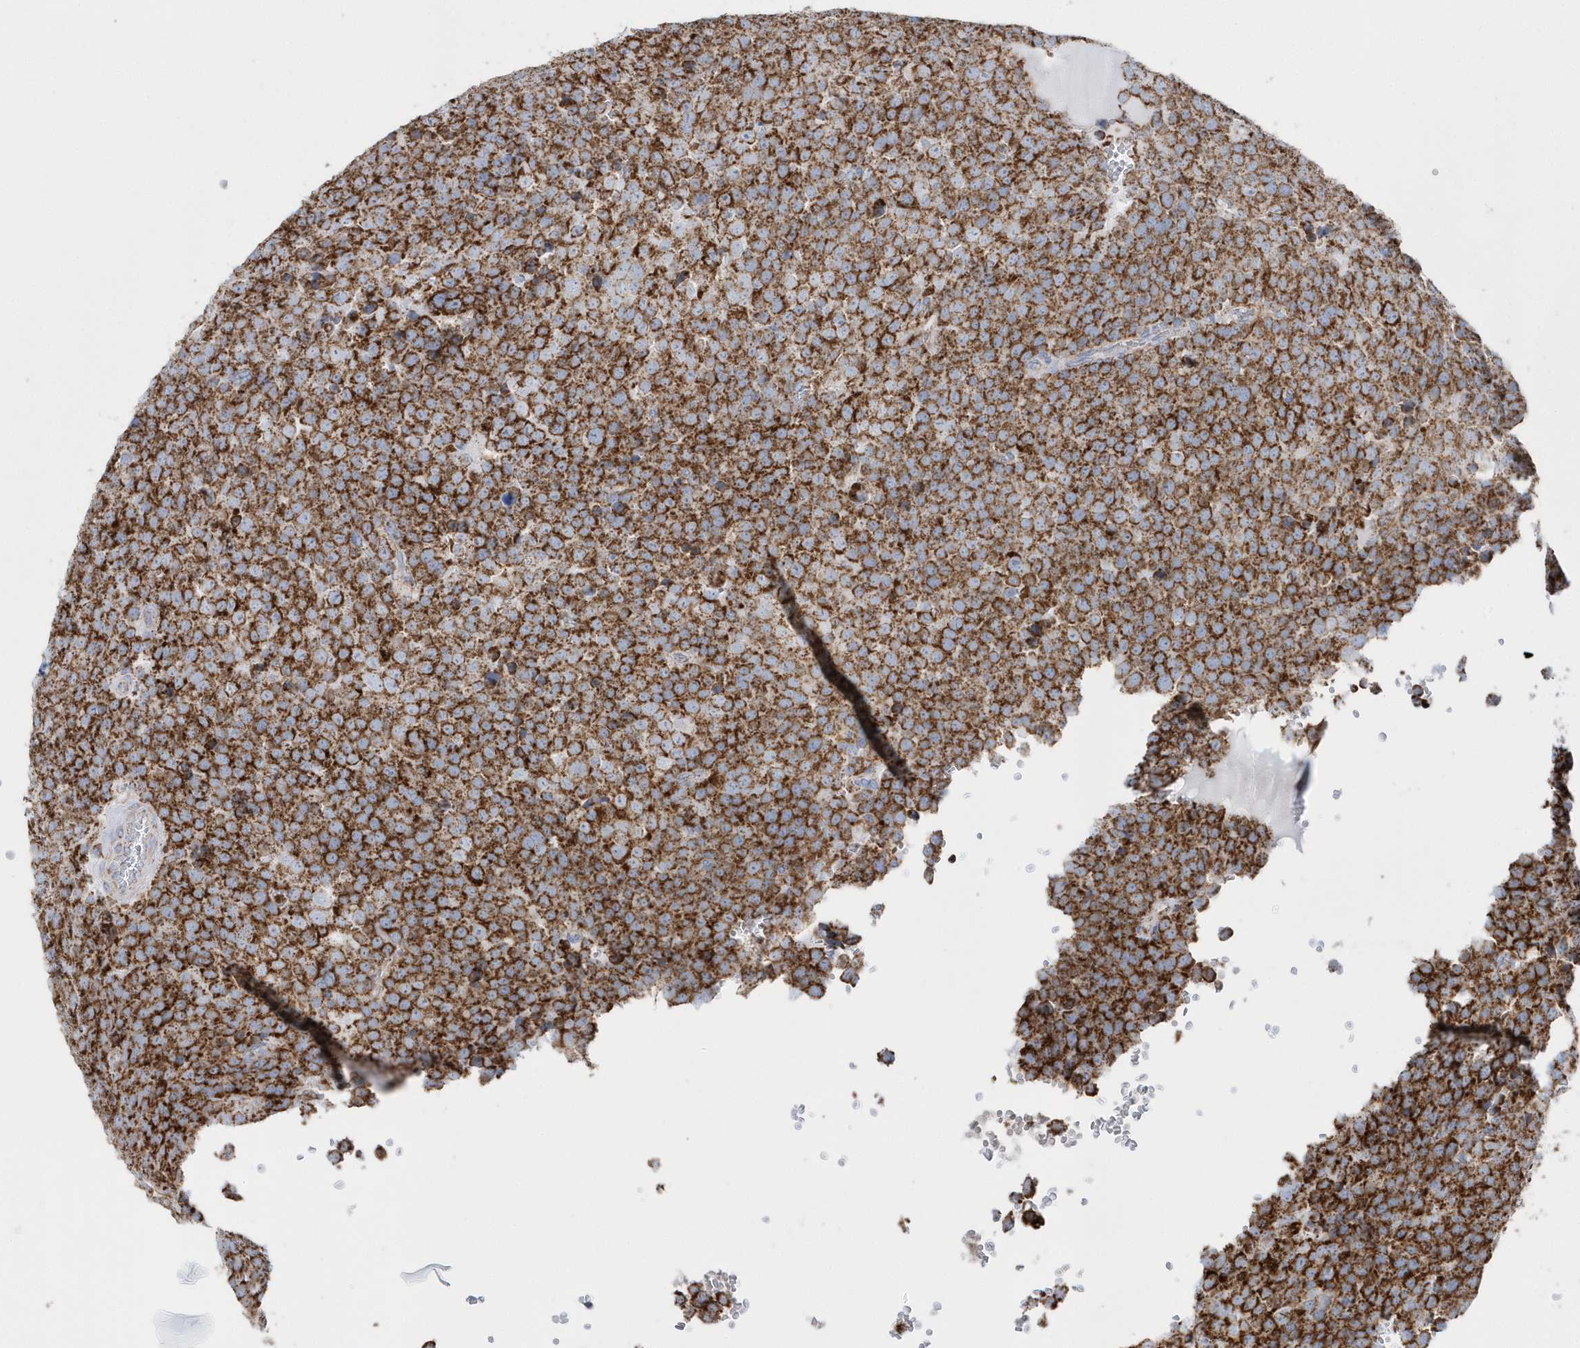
{"staining": {"intensity": "strong", "quantity": ">75%", "location": "cytoplasmic/membranous"}, "tissue": "testis cancer", "cell_type": "Tumor cells", "image_type": "cancer", "snomed": [{"axis": "morphology", "description": "Seminoma, NOS"}, {"axis": "topography", "description": "Testis"}], "caption": "An immunohistochemistry image of tumor tissue is shown. Protein staining in brown highlights strong cytoplasmic/membranous positivity in testis cancer within tumor cells.", "gene": "TMCO6", "patient": {"sex": "male", "age": 71}}